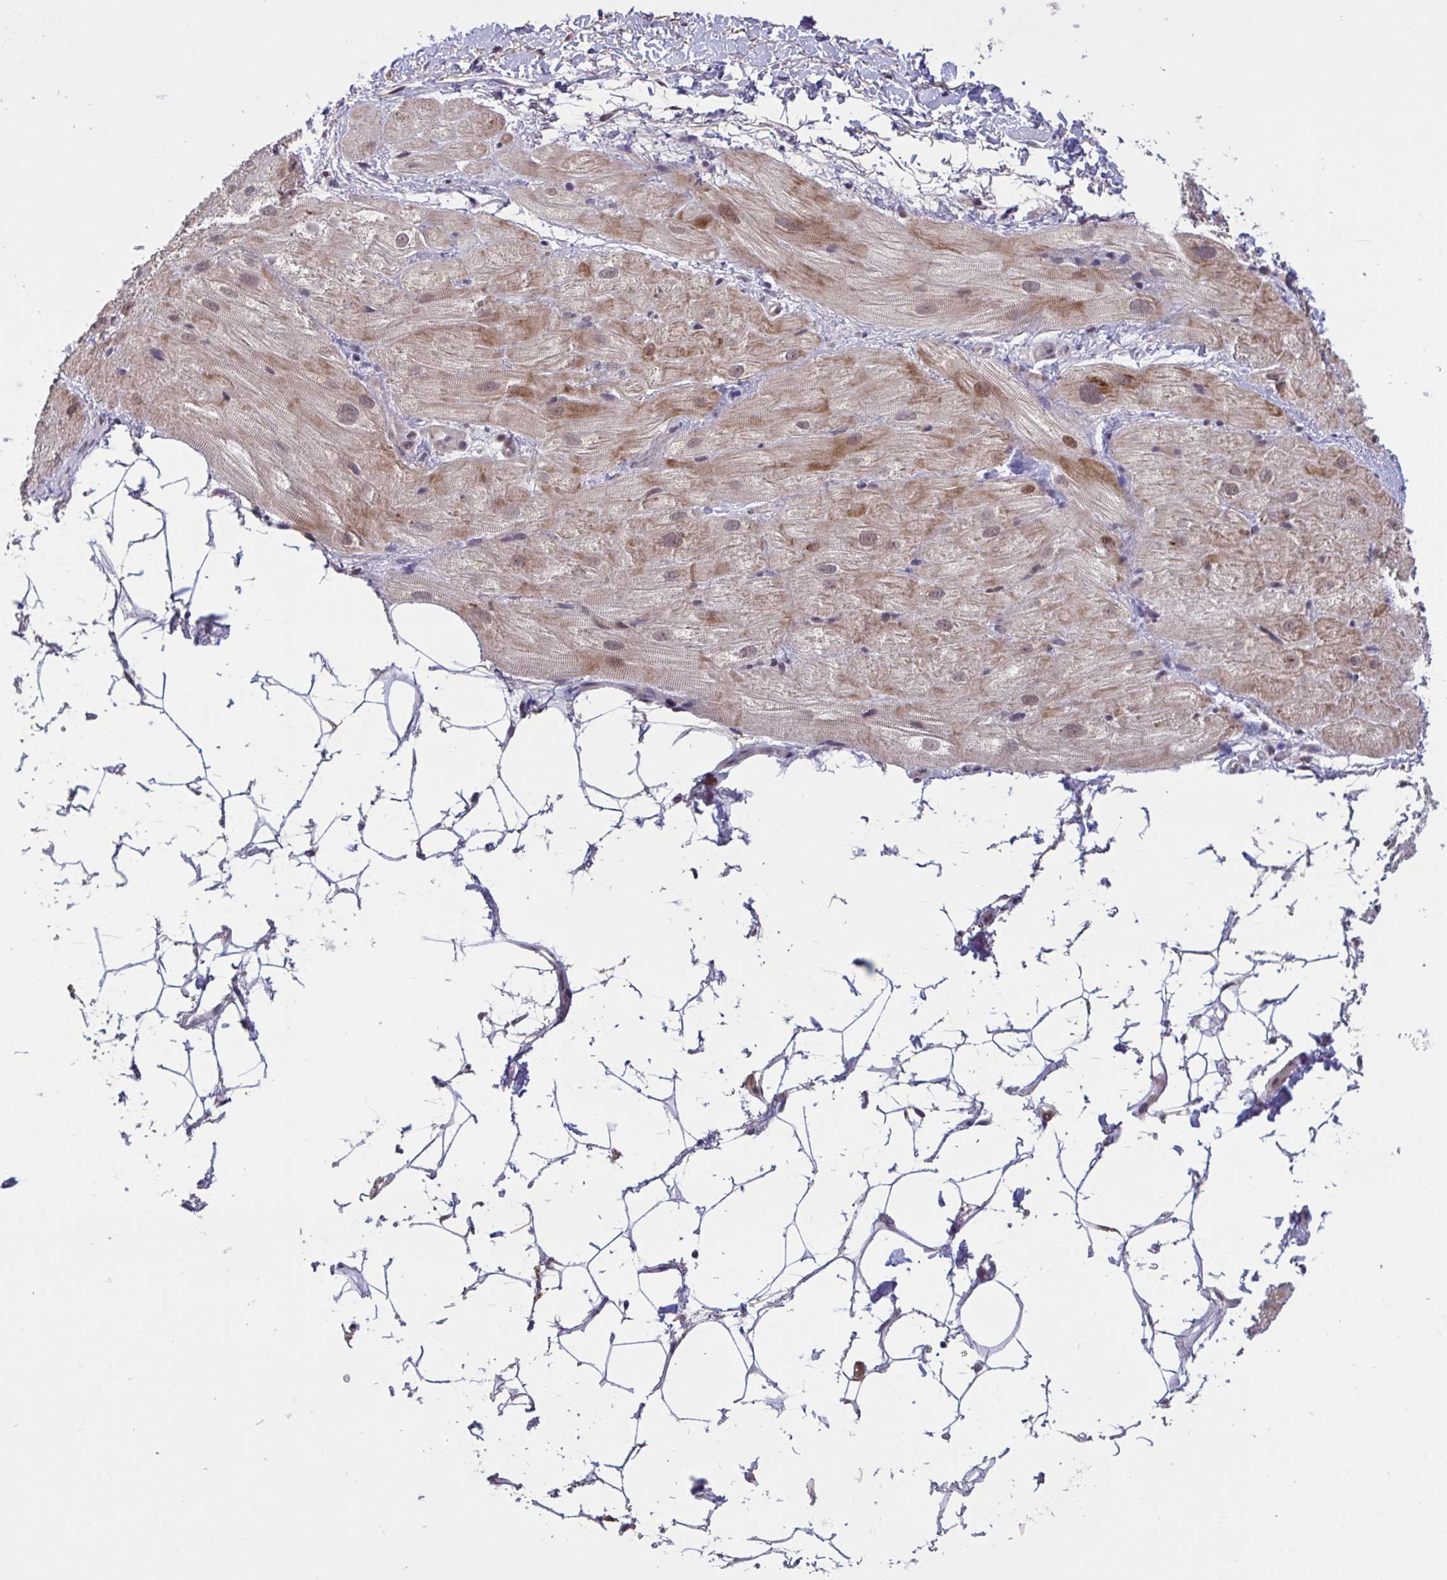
{"staining": {"intensity": "moderate", "quantity": "25%-75%", "location": "cytoplasmic/membranous"}, "tissue": "heart muscle", "cell_type": "Cardiomyocytes", "image_type": "normal", "snomed": [{"axis": "morphology", "description": "Normal tissue, NOS"}, {"axis": "topography", "description": "Heart"}], "caption": "Moderate cytoplasmic/membranous staining is identified in about 25%-75% of cardiomyocytes in benign heart muscle. Immunohistochemistry (ihc) stains the protein in brown and the nuclei are stained blue.", "gene": "ZNF414", "patient": {"sex": "male", "age": 62}}